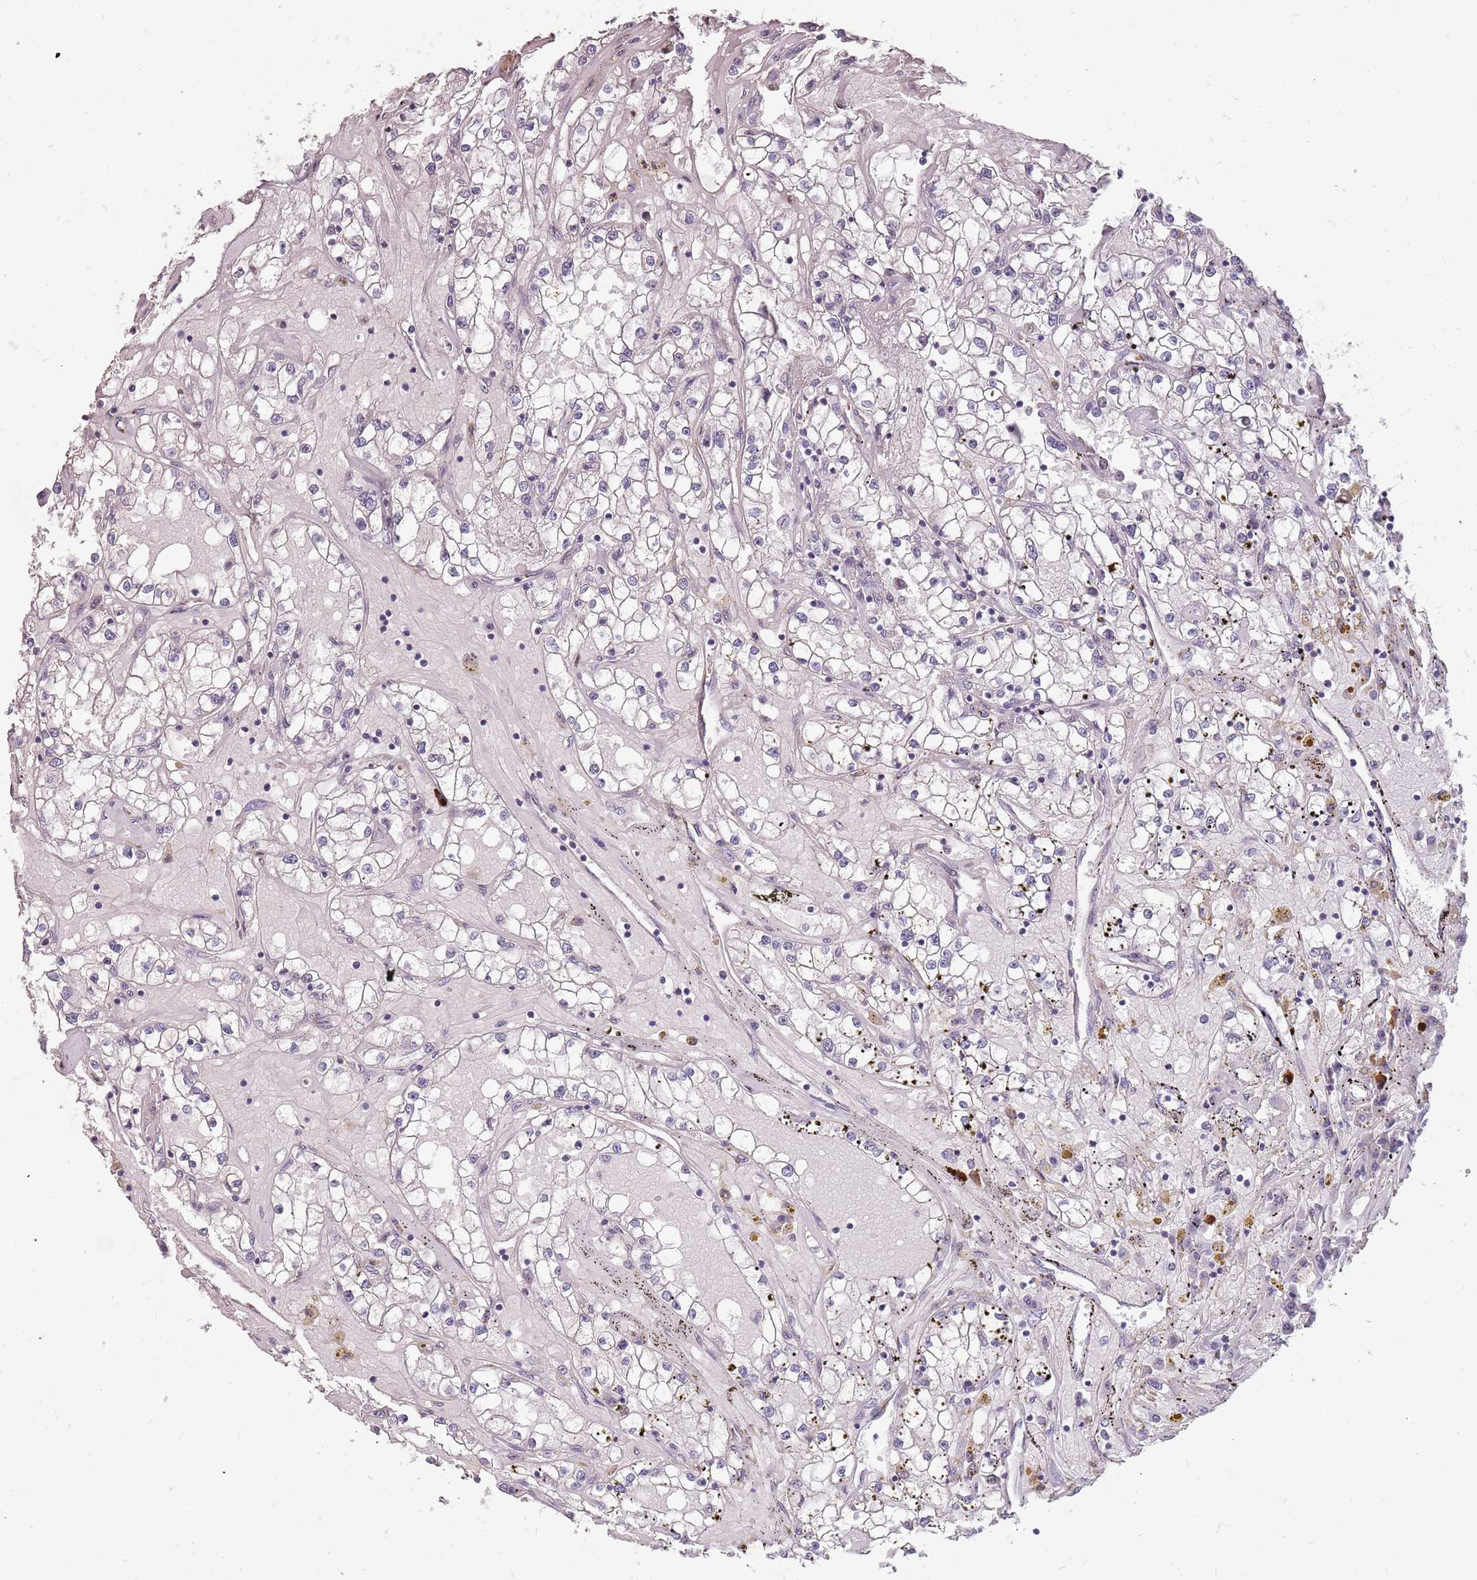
{"staining": {"intensity": "negative", "quantity": "none", "location": "none"}, "tissue": "renal cancer", "cell_type": "Tumor cells", "image_type": "cancer", "snomed": [{"axis": "morphology", "description": "Adenocarcinoma, NOS"}, {"axis": "topography", "description": "Kidney"}], "caption": "A high-resolution photomicrograph shows IHC staining of adenocarcinoma (renal), which reveals no significant expression in tumor cells.", "gene": "NEK6", "patient": {"sex": "male", "age": 56}}